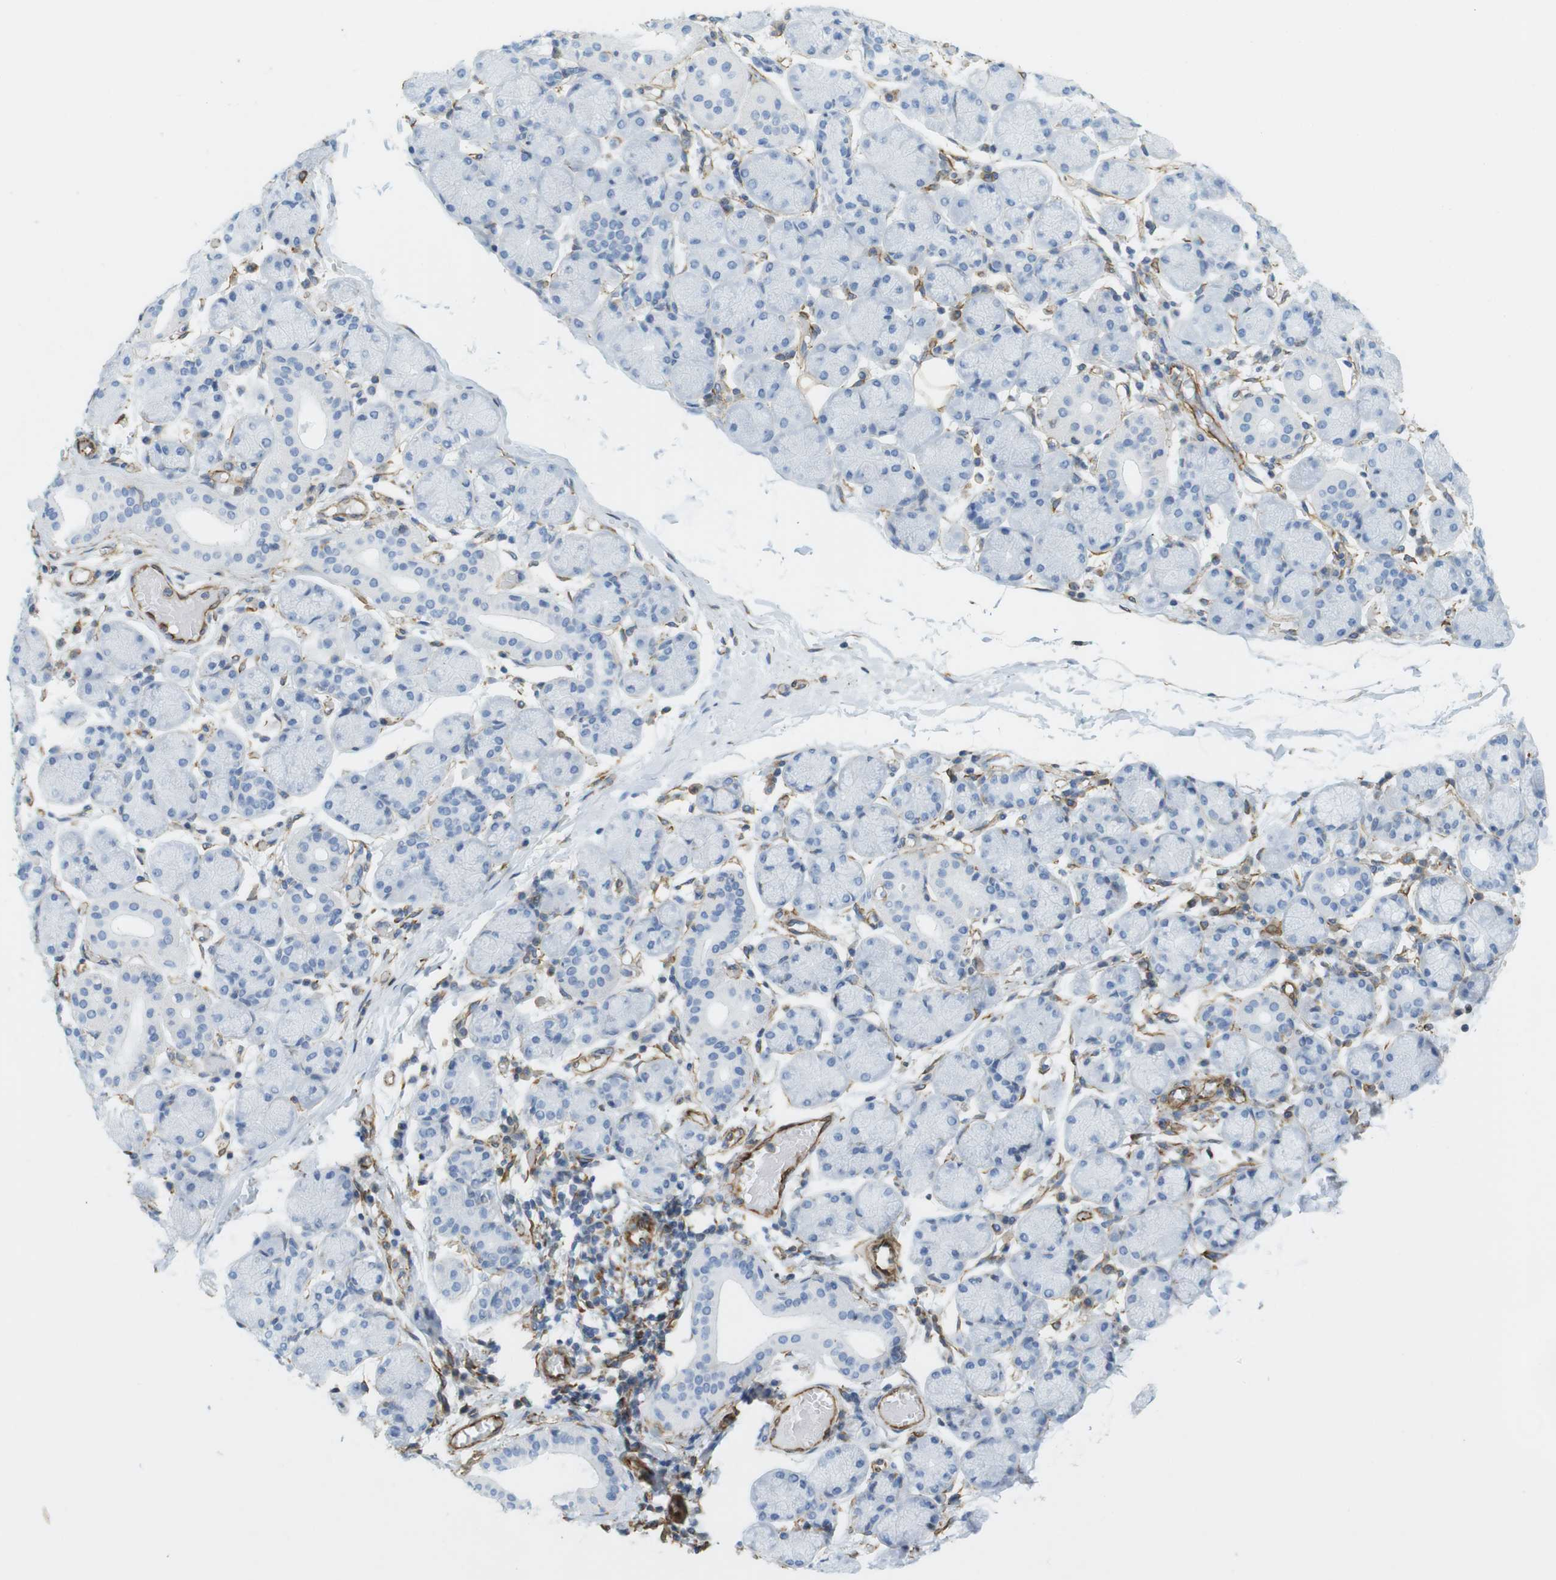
{"staining": {"intensity": "negative", "quantity": "none", "location": "none"}, "tissue": "salivary gland", "cell_type": "Glandular cells", "image_type": "normal", "snomed": [{"axis": "morphology", "description": "Normal tissue, NOS"}, {"axis": "topography", "description": "Salivary gland"}], "caption": "Protein analysis of unremarkable salivary gland exhibits no significant positivity in glandular cells.", "gene": "MS4A10", "patient": {"sex": "female", "age": 24}}